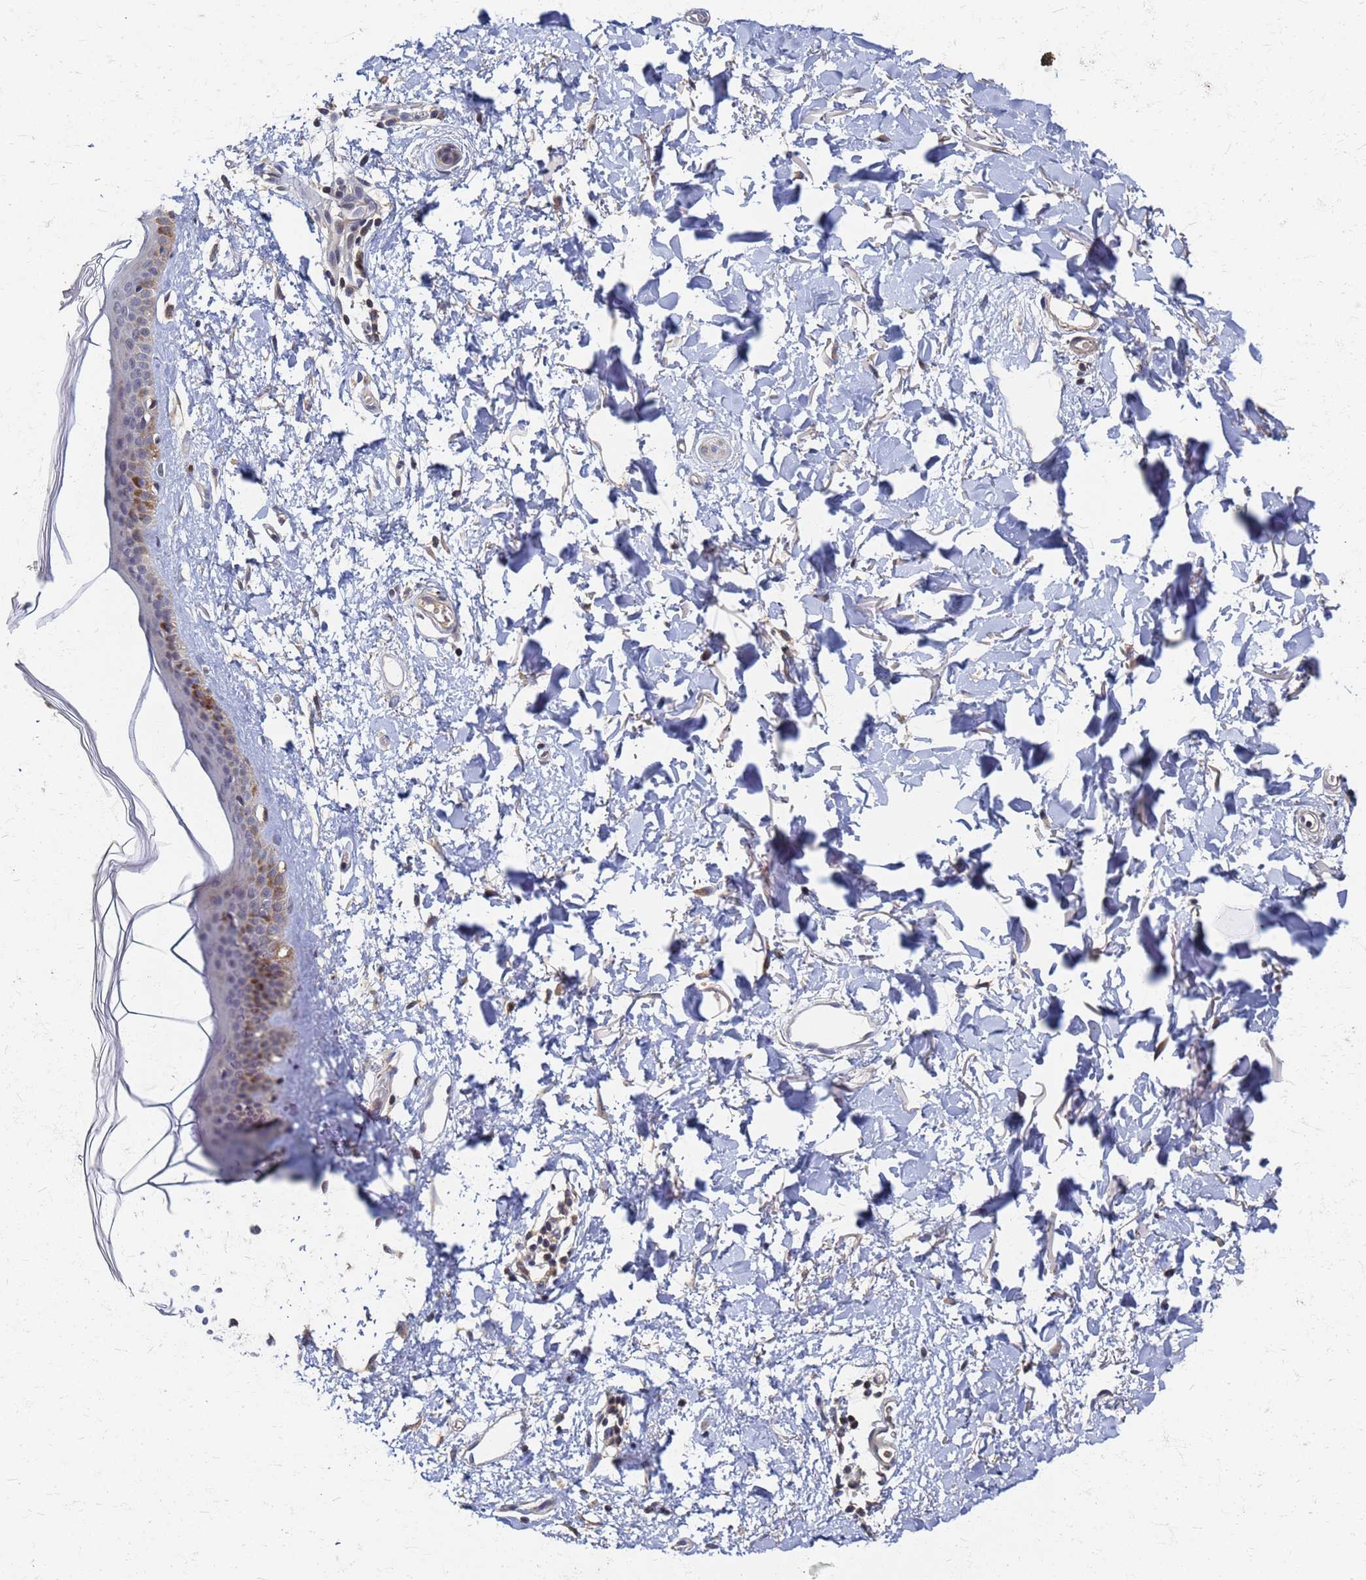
{"staining": {"intensity": "weak", "quantity": ">75%", "location": "cytoplasmic/membranous"}, "tissue": "skin", "cell_type": "Fibroblasts", "image_type": "normal", "snomed": [{"axis": "morphology", "description": "Normal tissue, NOS"}, {"axis": "topography", "description": "Skin"}], "caption": "DAB immunohistochemical staining of unremarkable skin demonstrates weak cytoplasmic/membranous protein positivity in approximately >75% of fibroblasts.", "gene": "ATPAF1", "patient": {"sex": "female", "age": 58}}